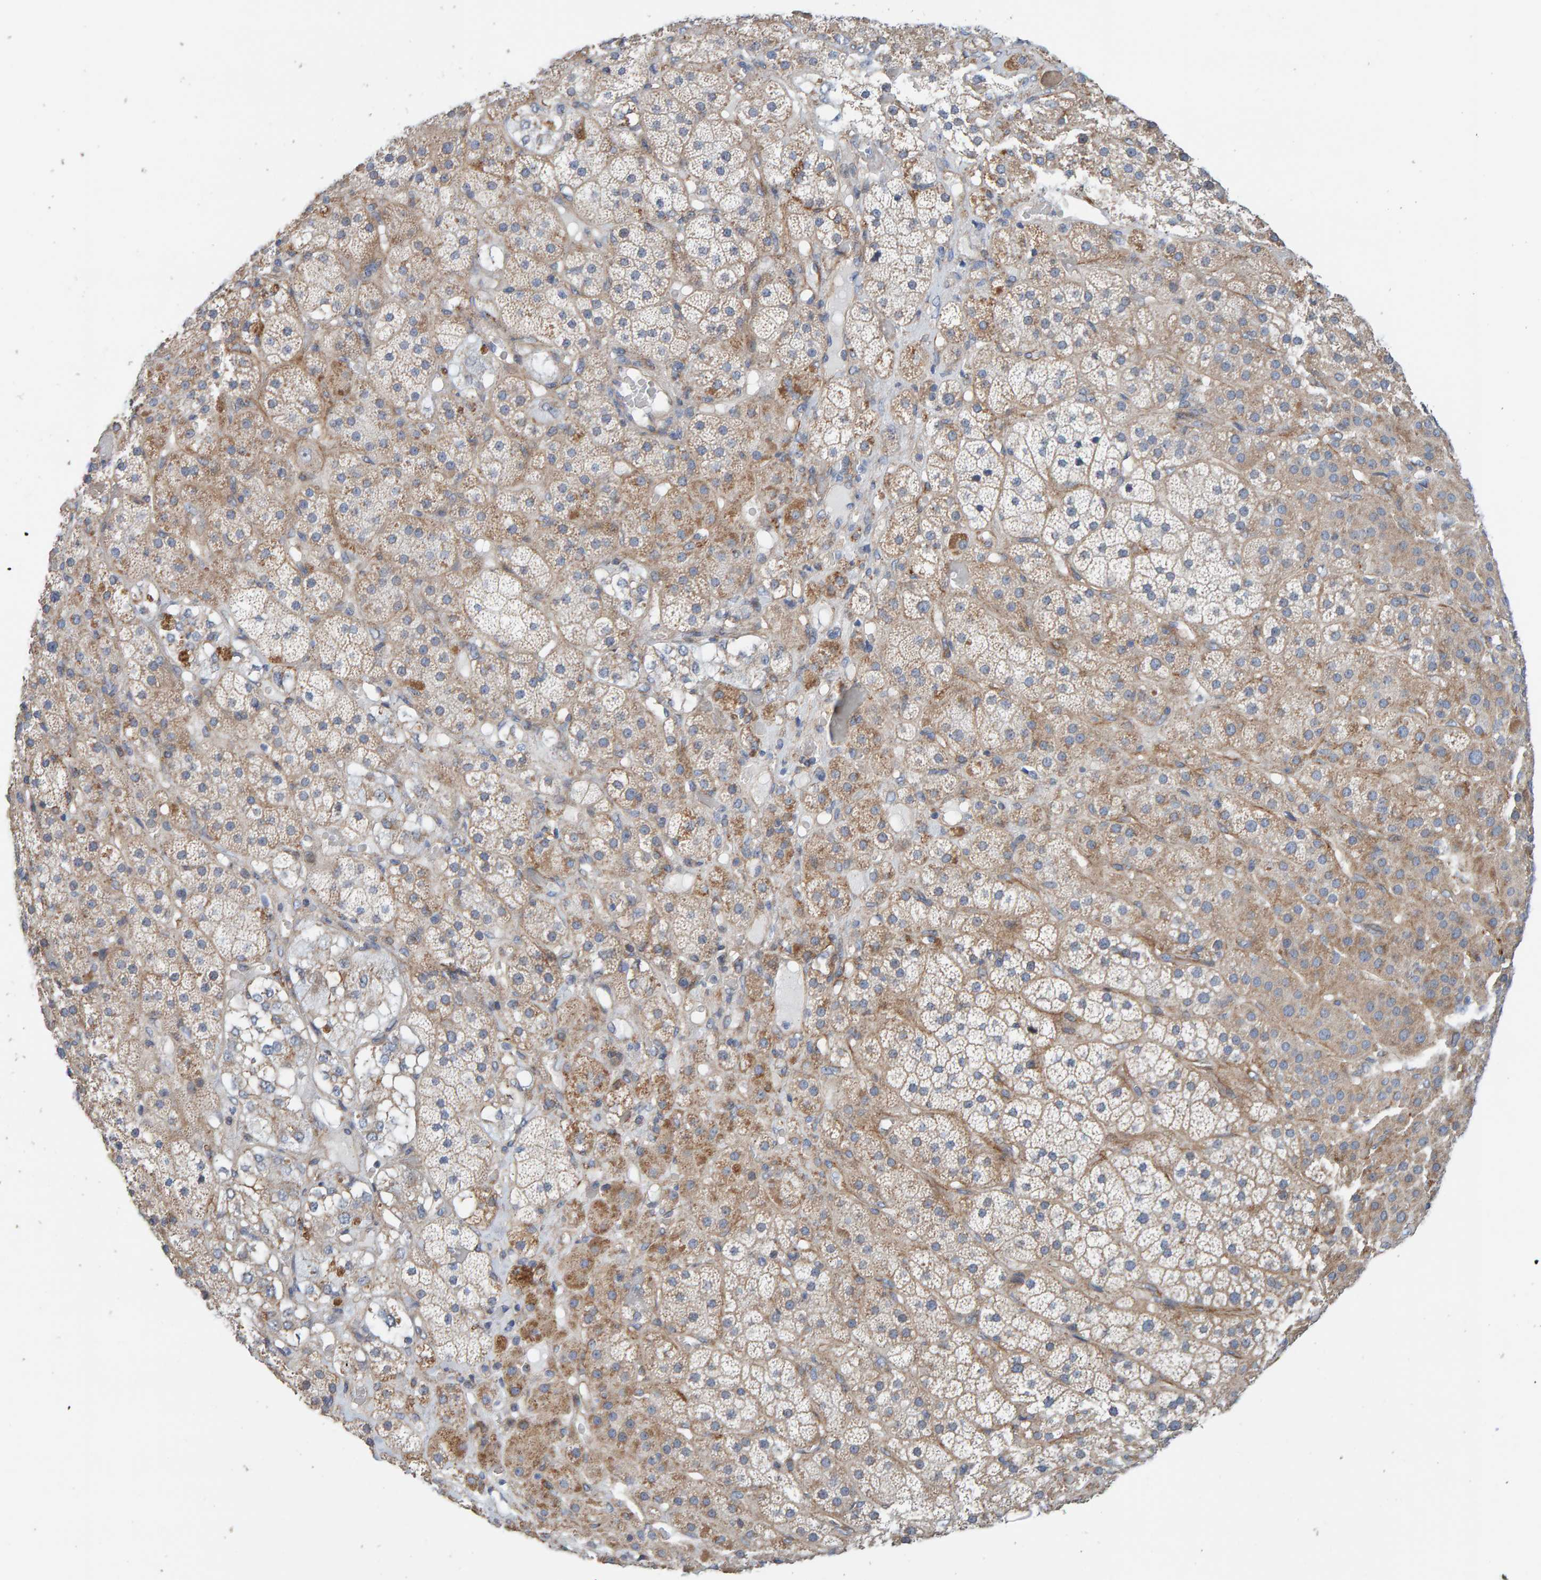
{"staining": {"intensity": "moderate", "quantity": ">75%", "location": "cytoplasmic/membranous"}, "tissue": "adrenal gland", "cell_type": "Glandular cells", "image_type": "normal", "snomed": [{"axis": "morphology", "description": "Normal tissue, NOS"}, {"axis": "topography", "description": "Adrenal gland"}], "caption": "Human adrenal gland stained with a protein marker shows moderate staining in glandular cells.", "gene": "RGP1", "patient": {"sex": "male", "age": 57}}